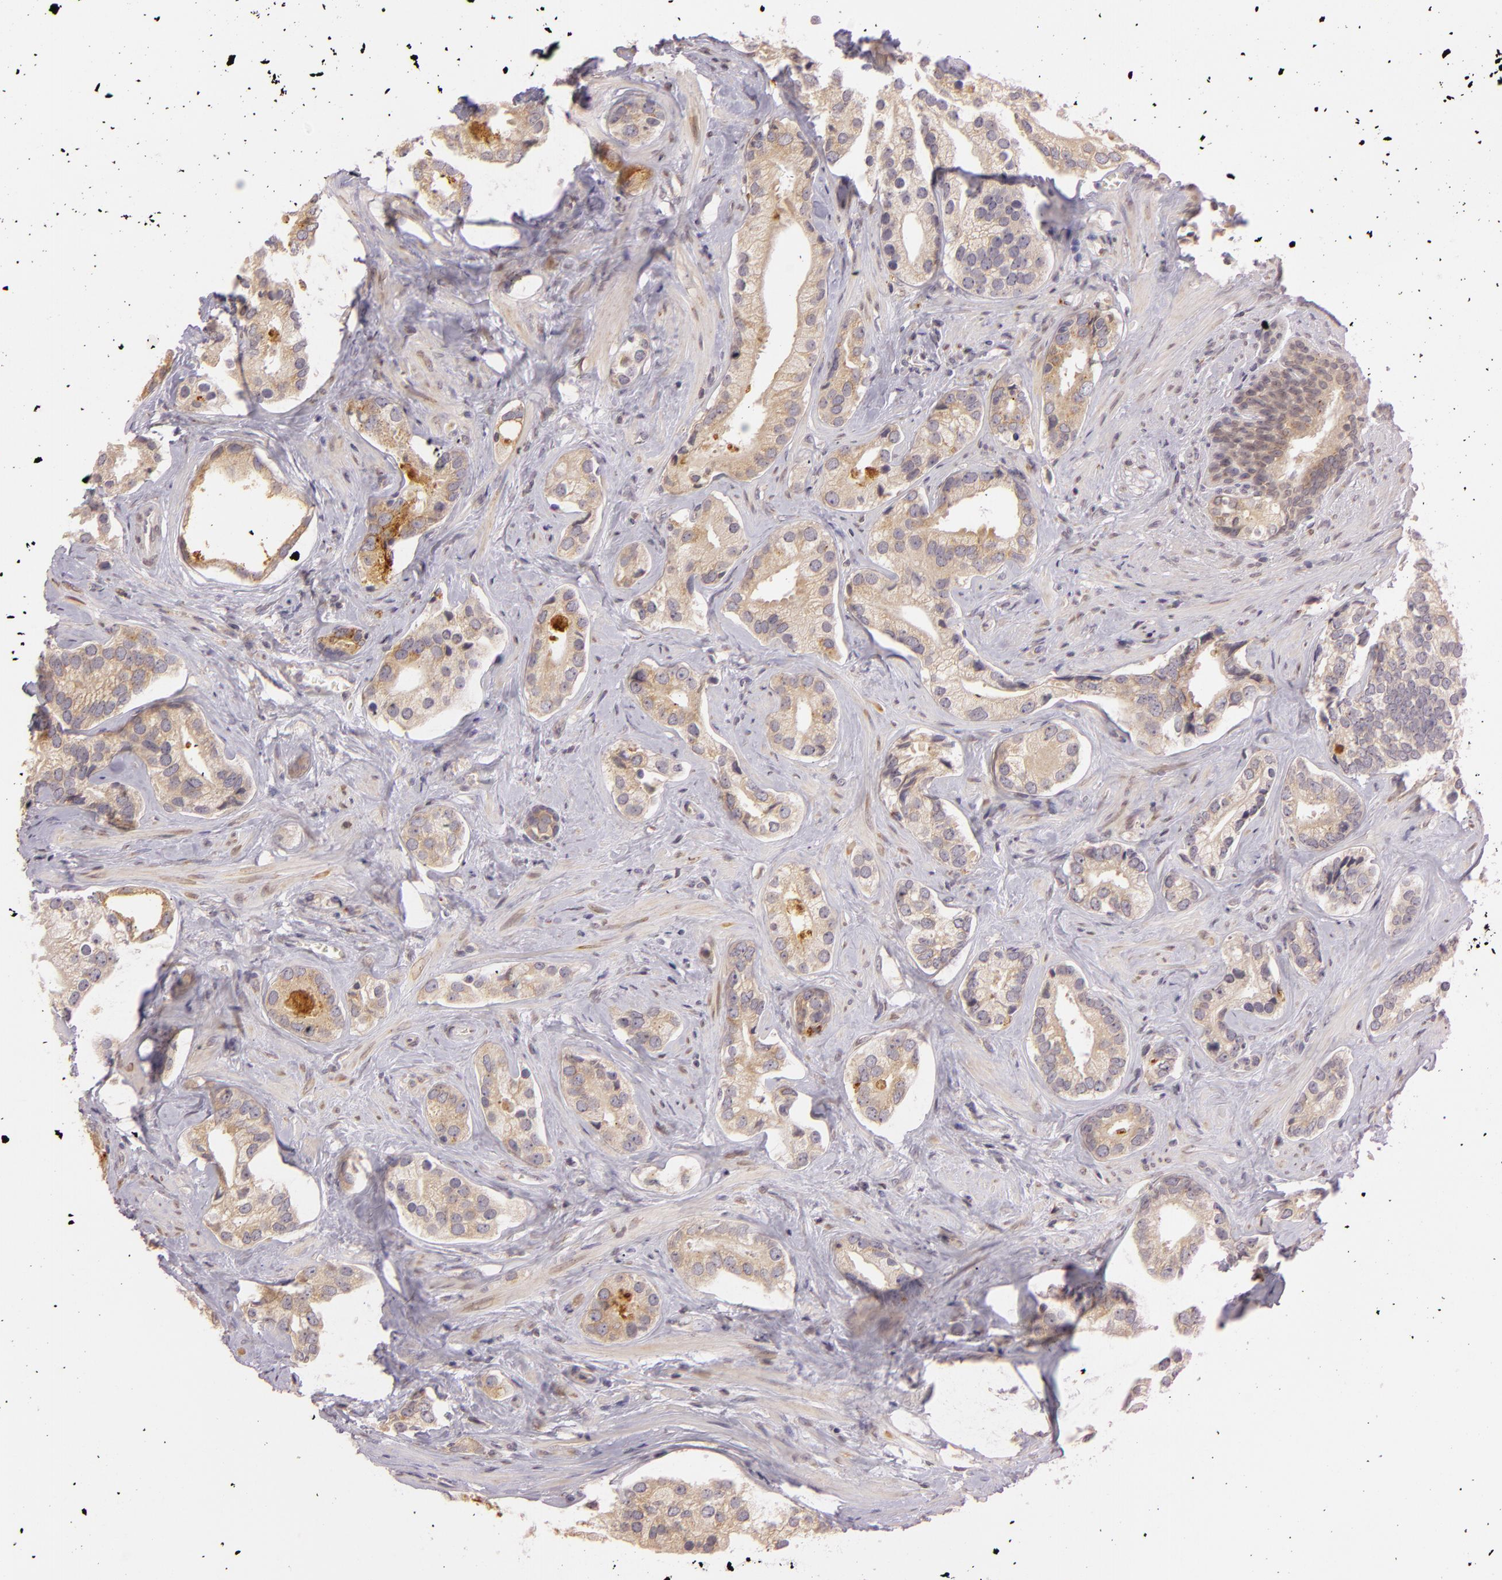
{"staining": {"intensity": "moderate", "quantity": ">75%", "location": "cytoplasmic/membranous"}, "tissue": "prostate cancer", "cell_type": "Tumor cells", "image_type": "cancer", "snomed": [{"axis": "morphology", "description": "Adenocarcinoma, Medium grade"}, {"axis": "topography", "description": "Prostate"}], "caption": "Prostate cancer (medium-grade adenocarcinoma) tissue reveals moderate cytoplasmic/membranous staining in approximately >75% of tumor cells, visualized by immunohistochemistry.", "gene": "LGMN", "patient": {"sex": "male", "age": 70}}